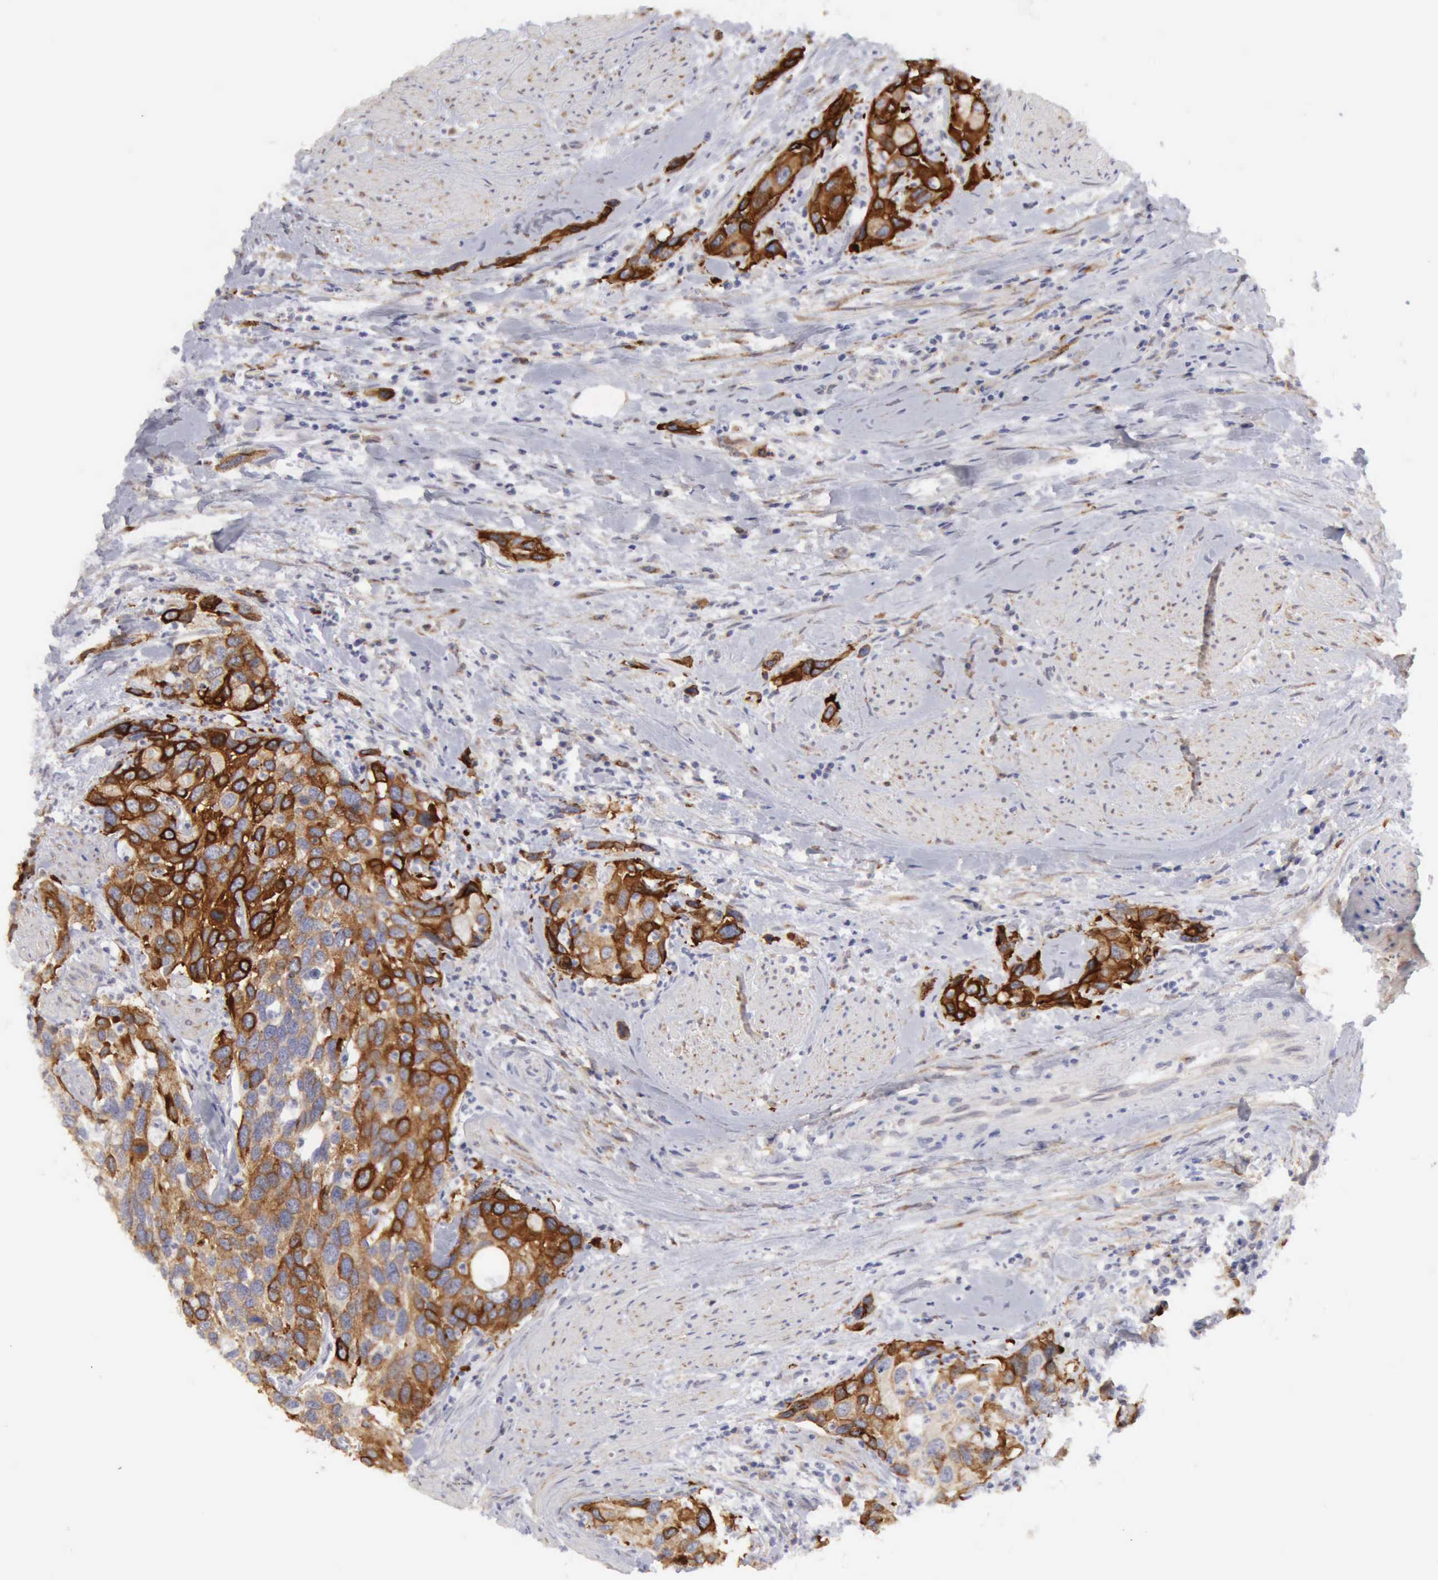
{"staining": {"intensity": "strong", "quantity": ">75%", "location": "cytoplasmic/membranous"}, "tissue": "urothelial cancer", "cell_type": "Tumor cells", "image_type": "cancer", "snomed": [{"axis": "morphology", "description": "Urothelial carcinoma, High grade"}, {"axis": "topography", "description": "Urinary bladder"}], "caption": "Brown immunohistochemical staining in human urothelial cancer reveals strong cytoplasmic/membranous positivity in about >75% of tumor cells.", "gene": "TFRC", "patient": {"sex": "male", "age": 66}}